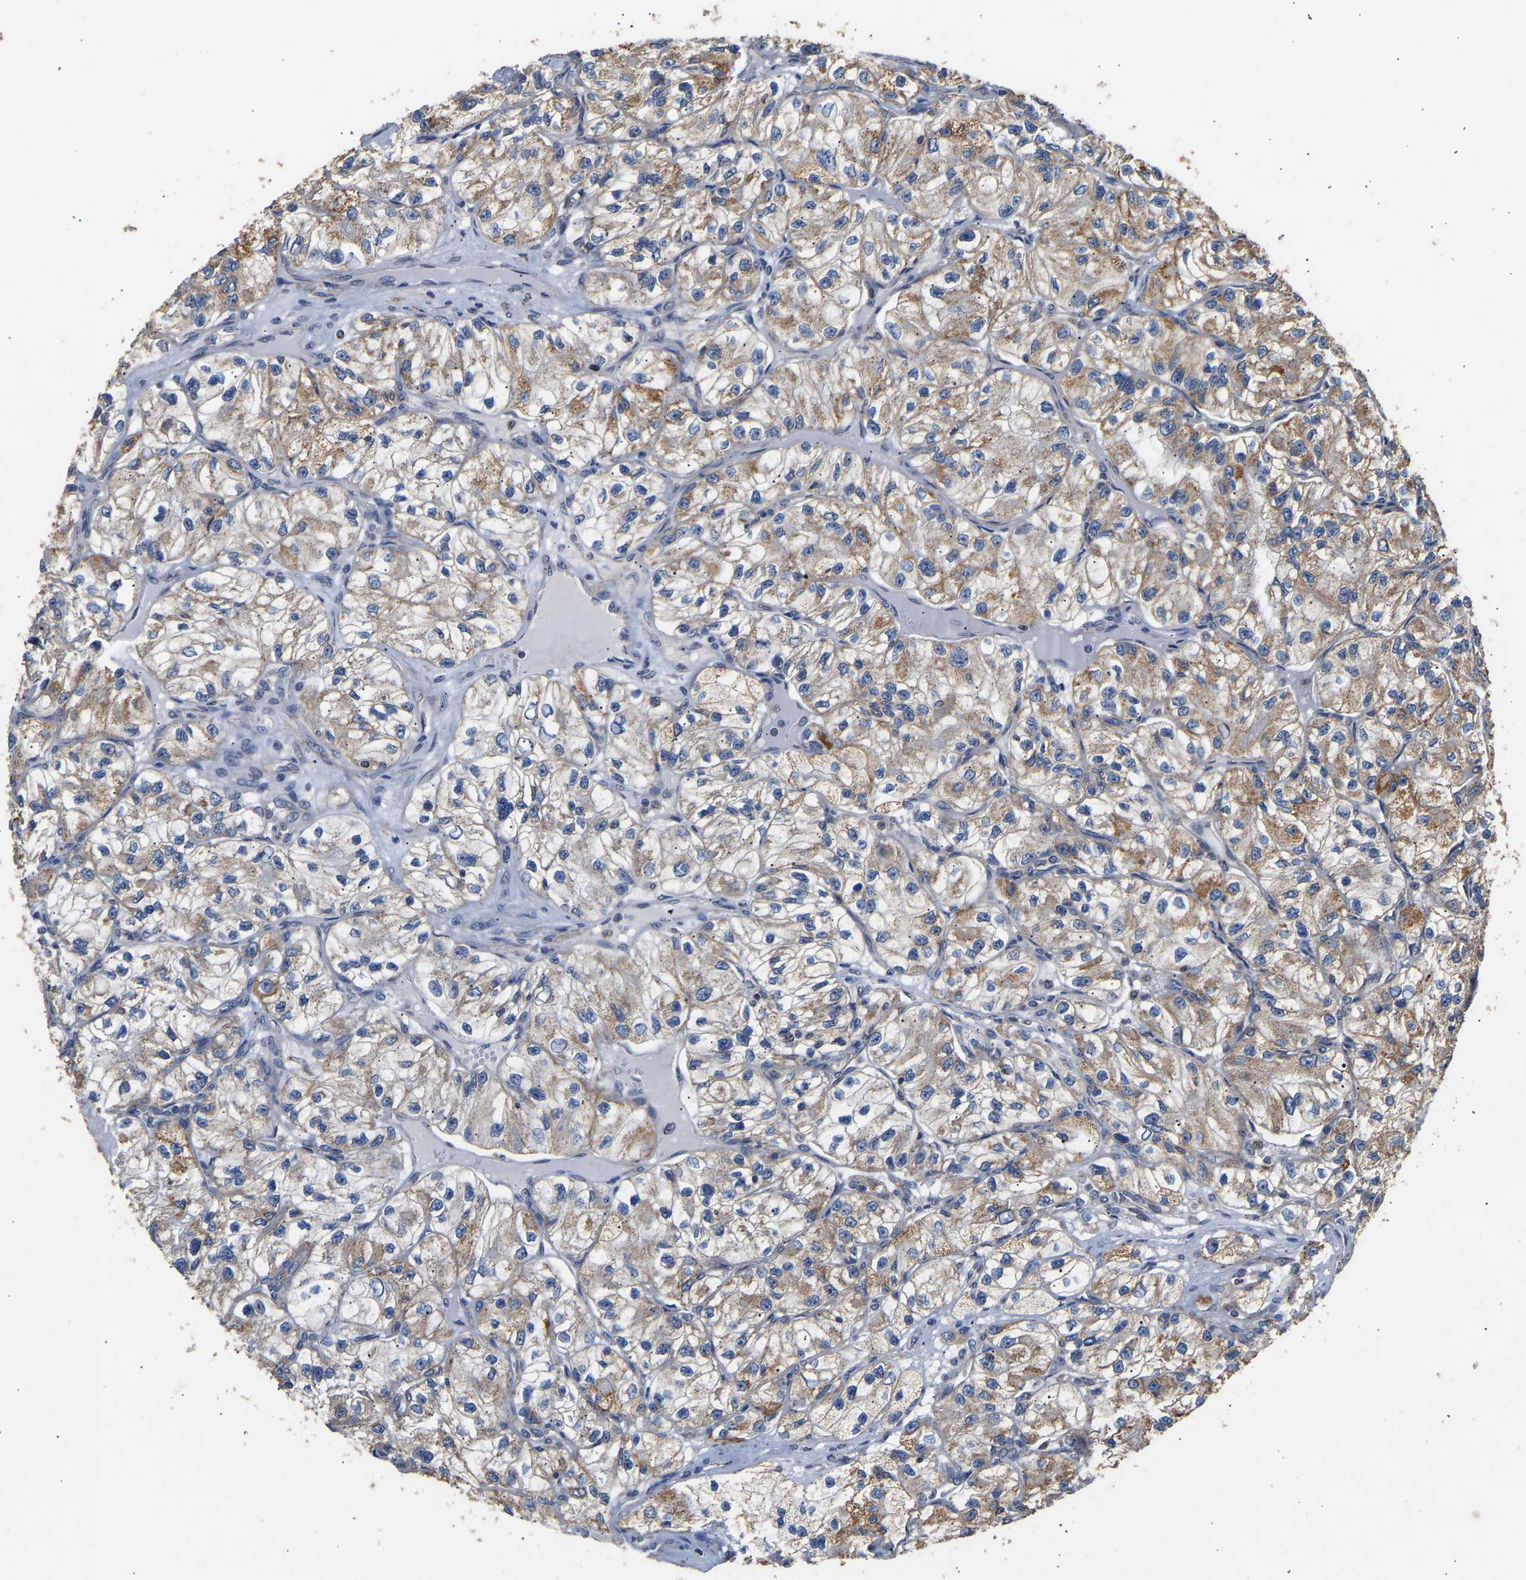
{"staining": {"intensity": "moderate", "quantity": ">75%", "location": "cytoplasmic/membranous"}, "tissue": "renal cancer", "cell_type": "Tumor cells", "image_type": "cancer", "snomed": [{"axis": "morphology", "description": "Adenocarcinoma, NOS"}, {"axis": "topography", "description": "Kidney"}], "caption": "Renal adenocarcinoma stained with IHC reveals moderate cytoplasmic/membranous staining in about >75% of tumor cells.", "gene": "ZNF26", "patient": {"sex": "female", "age": 57}}